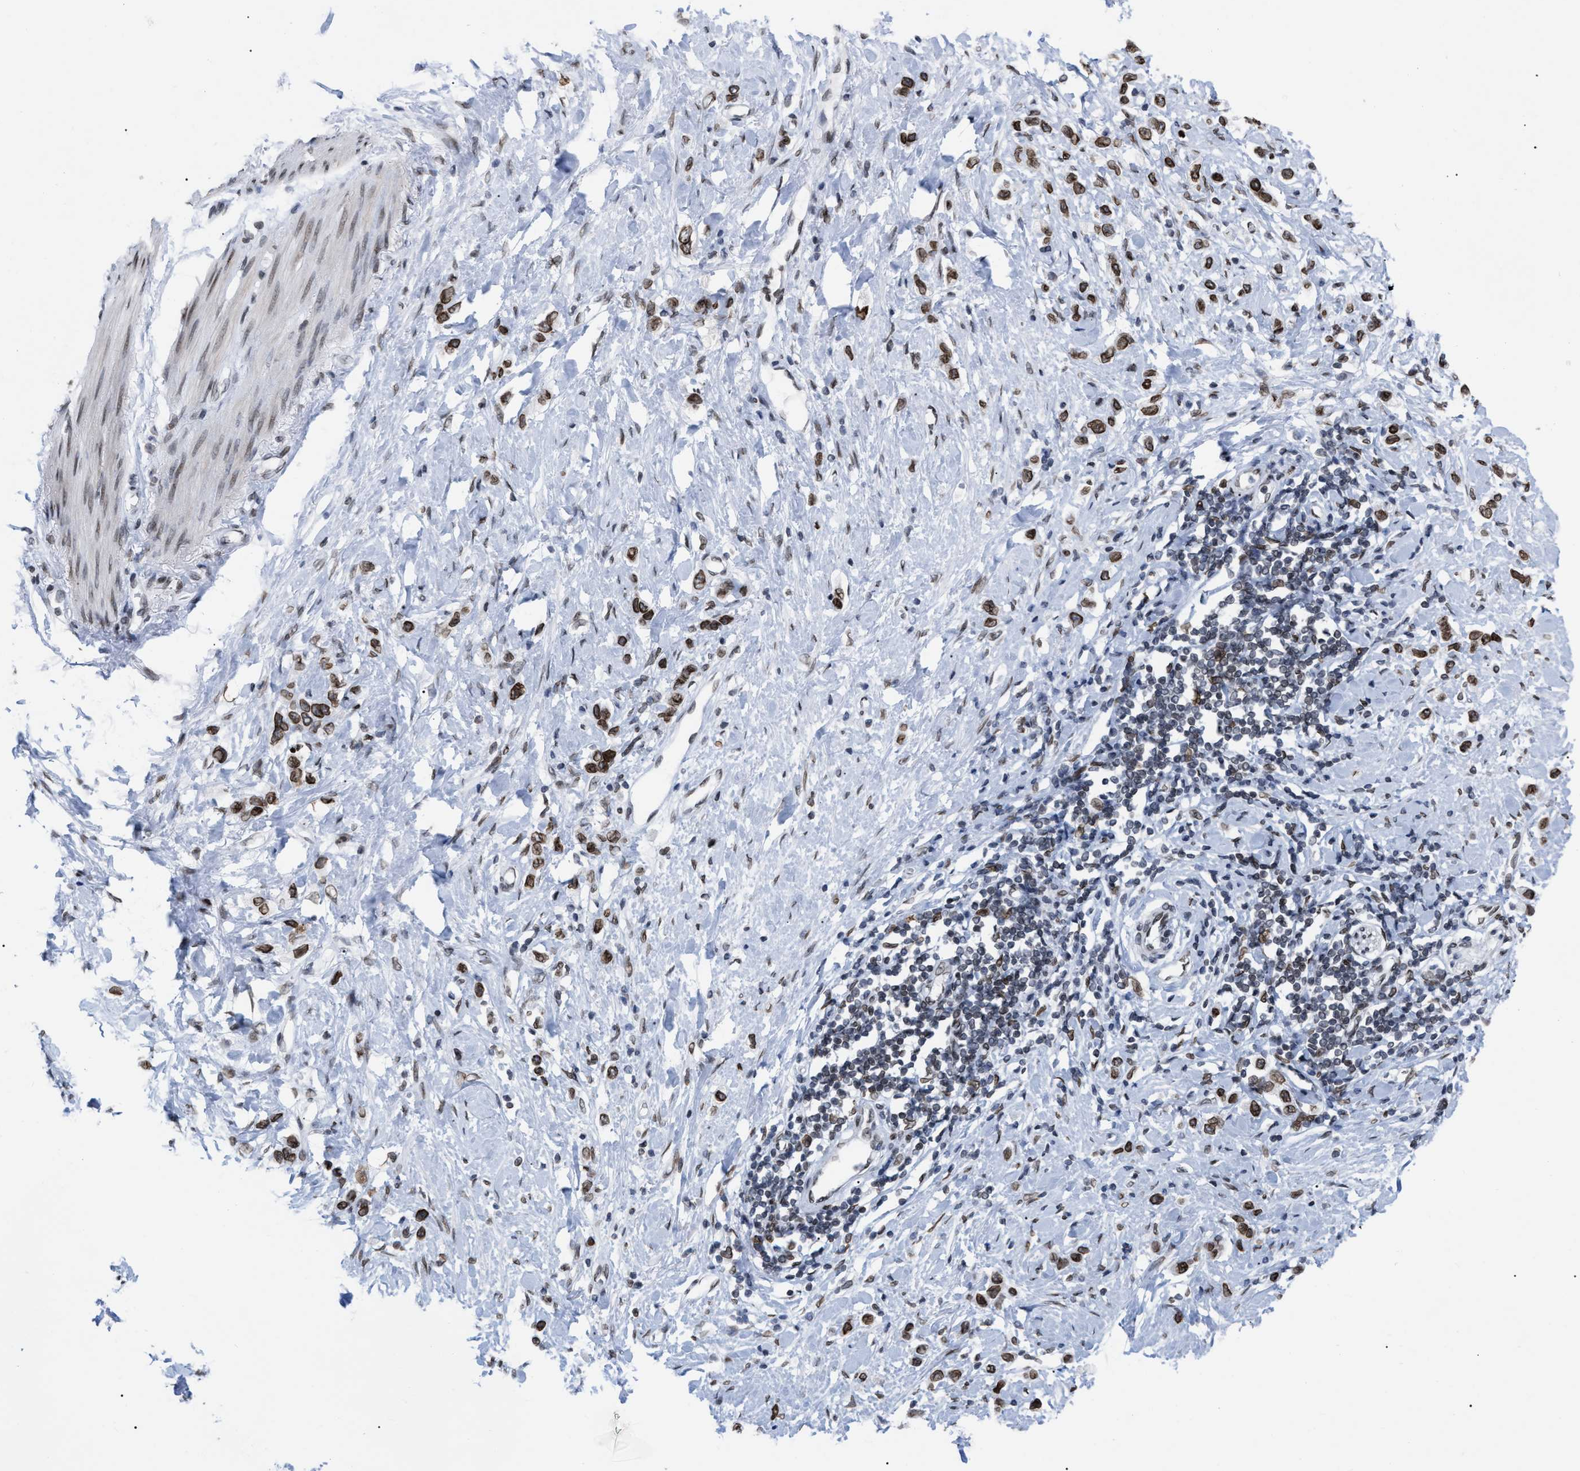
{"staining": {"intensity": "moderate", "quantity": ">75%", "location": "cytoplasmic/membranous,nuclear"}, "tissue": "stomach cancer", "cell_type": "Tumor cells", "image_type": "cancer", "snomed": [{"axis": "morphology", "description": "Adenocarcinoma, NOS"}, {"axis": "topography", "description": "Stomach"}], "caption": "A brown stain labels moderate cytoplasmic/membranous and nuclear expression of a protein in human stomach cancer tumor cells.", "gene": "TPR", "patient": {"sex": "female", "age": 65}}